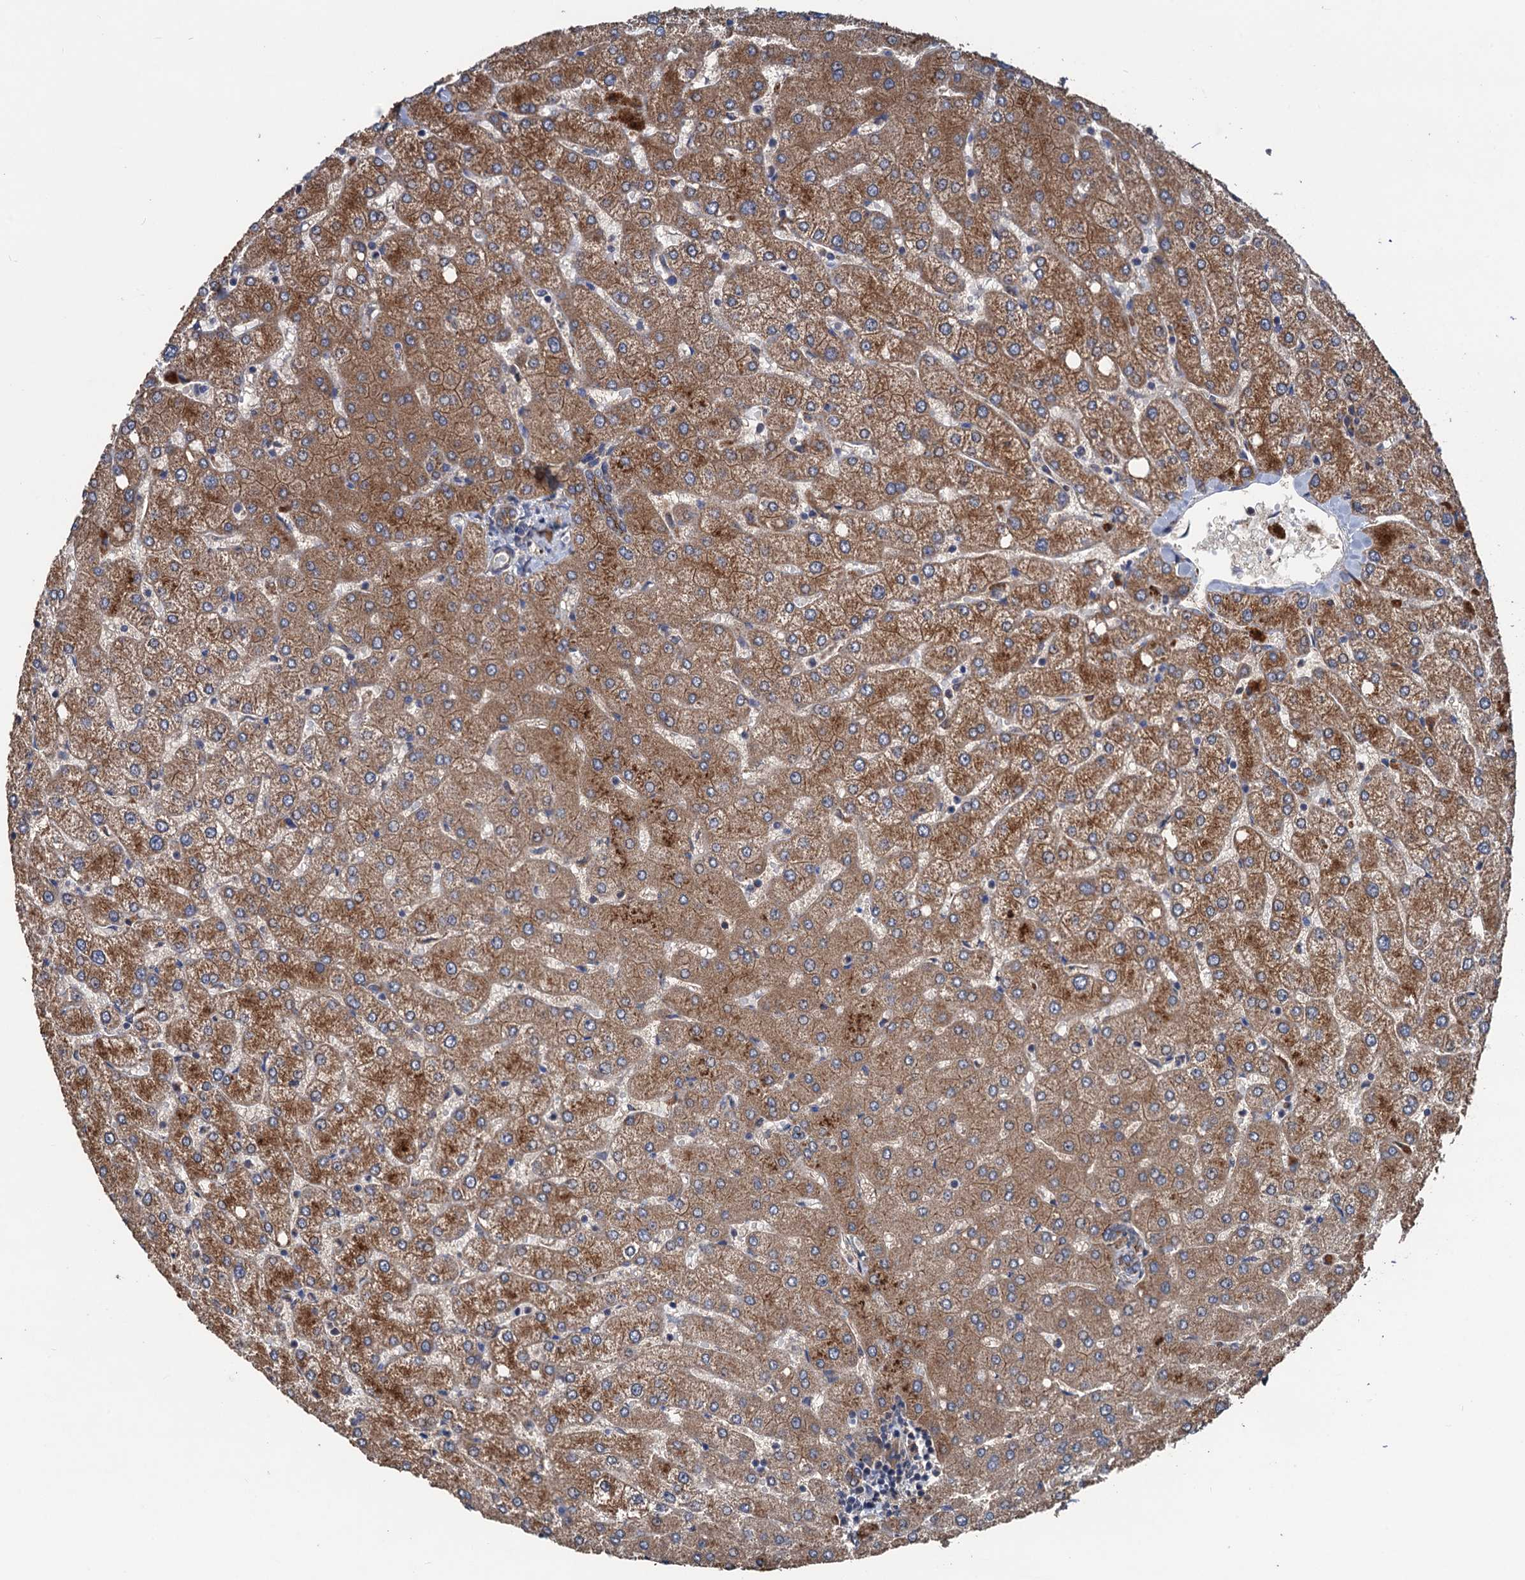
{"staining": {"intensity": "moderate", "quantity": ">75%", "location": "cytoplasmic/membranous"}, "tissue": "liver", "cell_type": "Cholangiocytes", "image_type": "normal", "snomed": [{"axis": "morphology", "description": "Normal tissue, NOS"}, {"axis": "topography", "description": "Liver"}], "caption": "Protein staining by immunohistochemistry demonstrates moderate cytoplasmic/membranous expression in approximately >75% of cholangiocytes in benign liver.", "gene": "DGLUCY", "patient": {"sex": "female", "age": 54}}